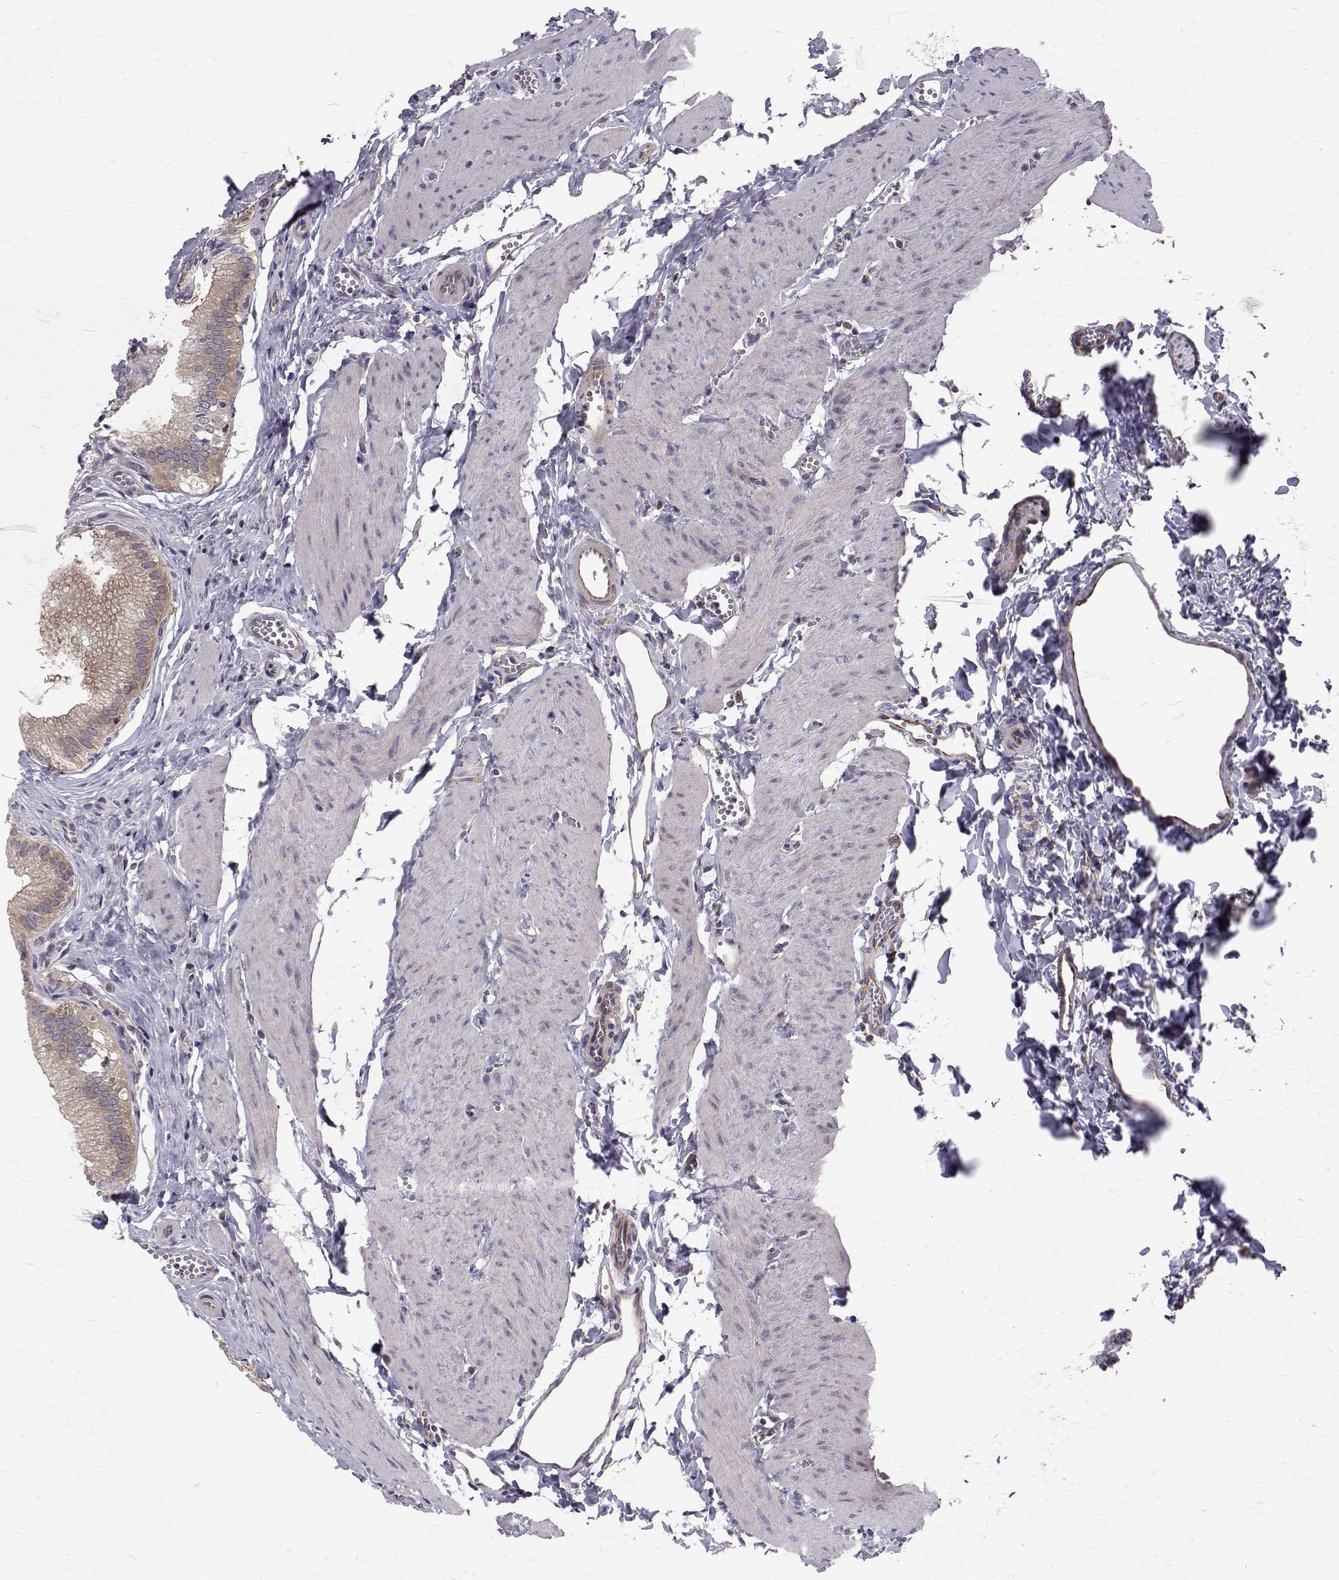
{"staining": {"intensity": "moderate", "quantity": ">75%", "location": "cytoplasmic/membranous"}, "tissue": "gallbladder", "cell_type": "Glandular cells", "image_type": "normal", "snomed": [{"axis": "morphology", "description": "Normal tissue, NOS"}, {"axis": "topography", "description": "Gallbladder"}, {"axis": "topography", "description": "Peripheral nerve tissue"}], "caption": "Protein expression analysis of normal gallbladder demonstrates moderate cytoplasmic/membranous staining in approximately >75% of glandular cells. (brown staining indicates protein expression, while blue staining denotes nuclei).", "gene": "ARFGAP1", "patient": {"sex": "male", "age": 17}}